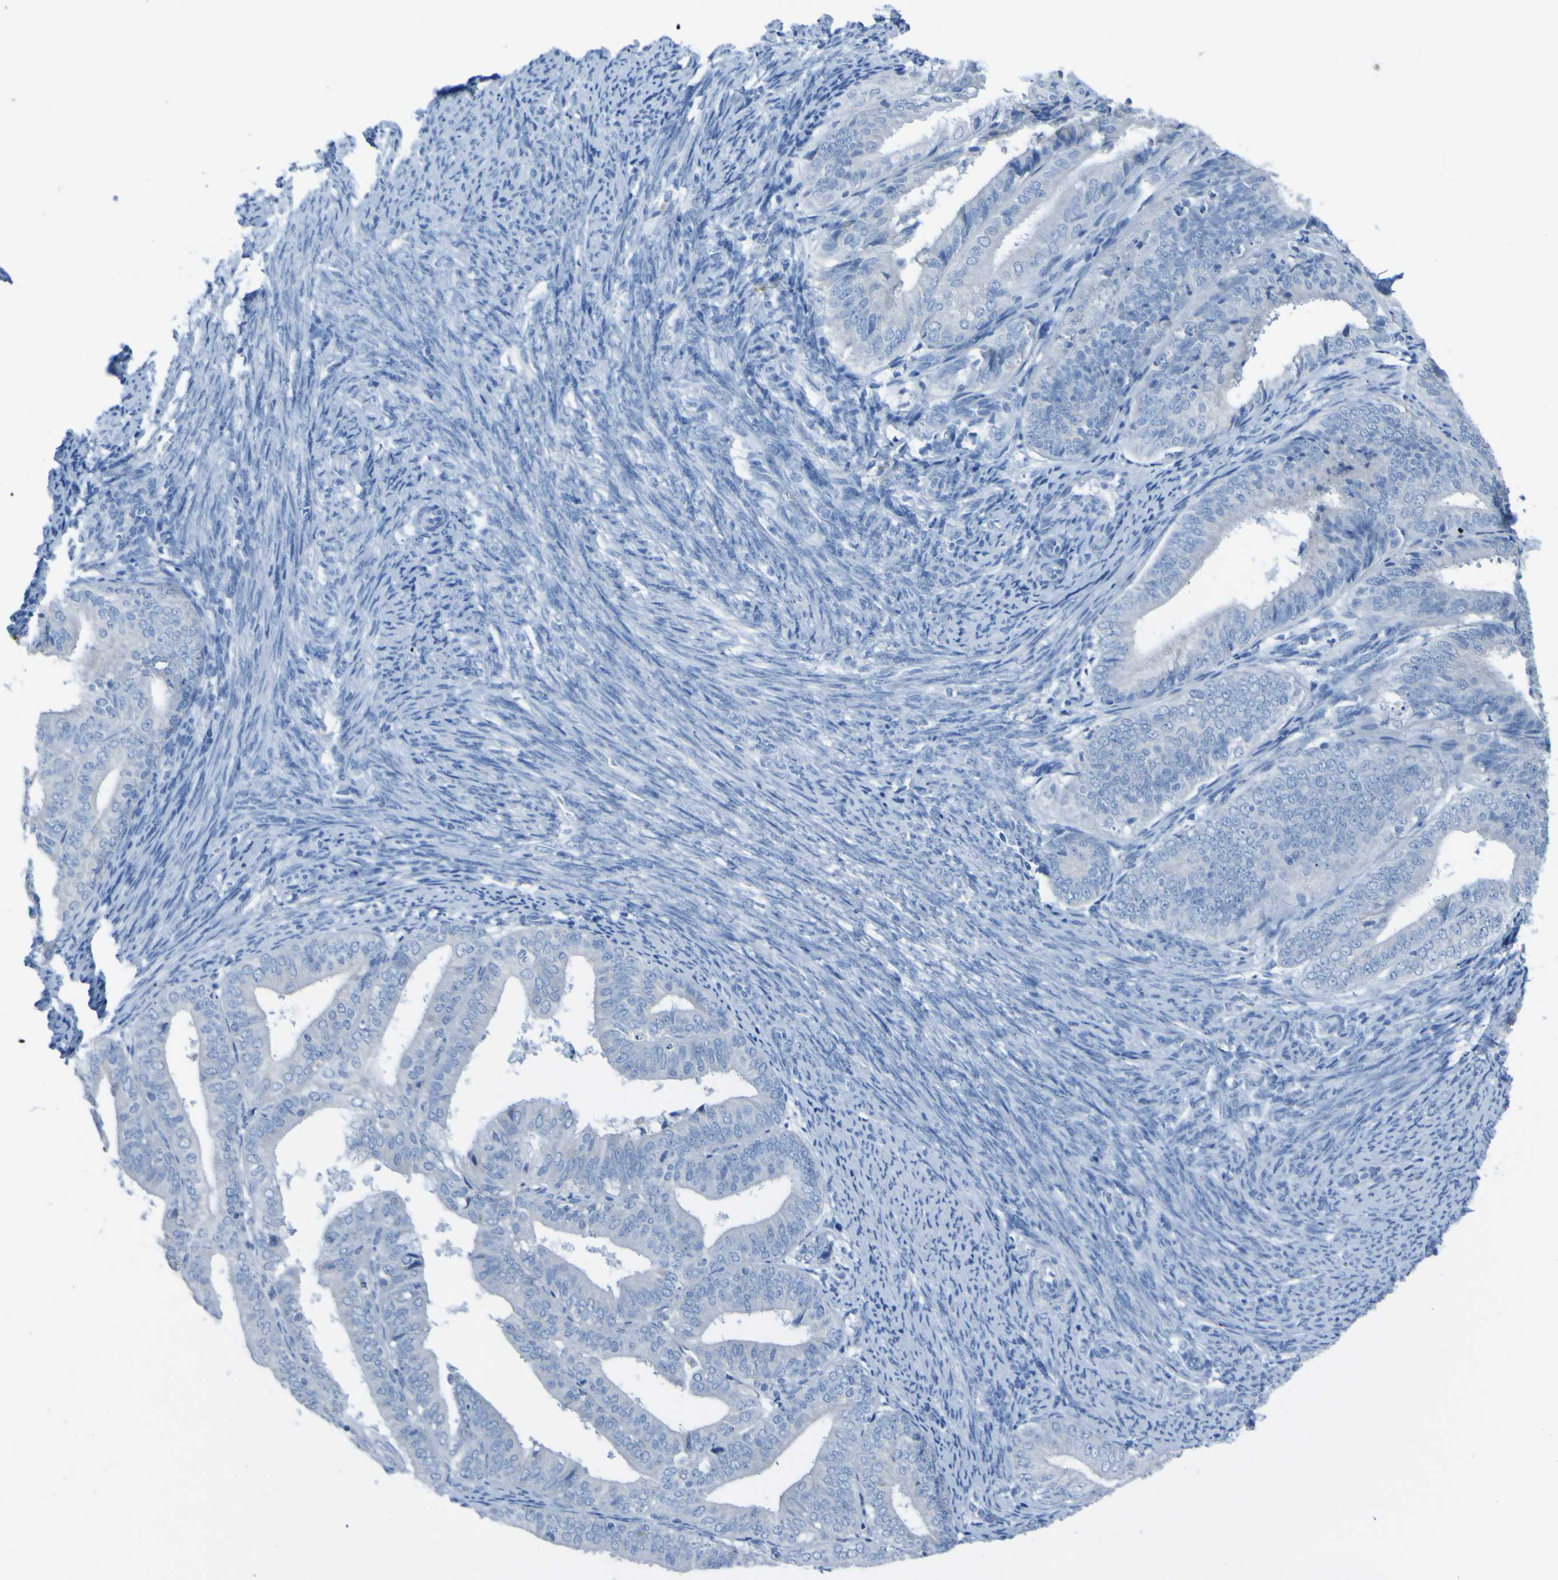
{"staining": {"intensity": "negative", "quantity": "none", "location": "none"}, "tissue": "endometrial cancer", "cell_type": "Tumor cells", "image_type": "cancer", "snomed": [{"axis": "morphology", "description": "Adenocarcinoma, NOS"}, {"axis": "topography", "description": "Endometrium"}], "caption": "Tumor cells show no significant protein staining in endometrial cancer (adenocarcinoma). (DAB immunohistochemistry visualized using brightfield microscopy, high magnification).", "gene": "ACMSD", "patient": {"sex": "female", "age": 63}}